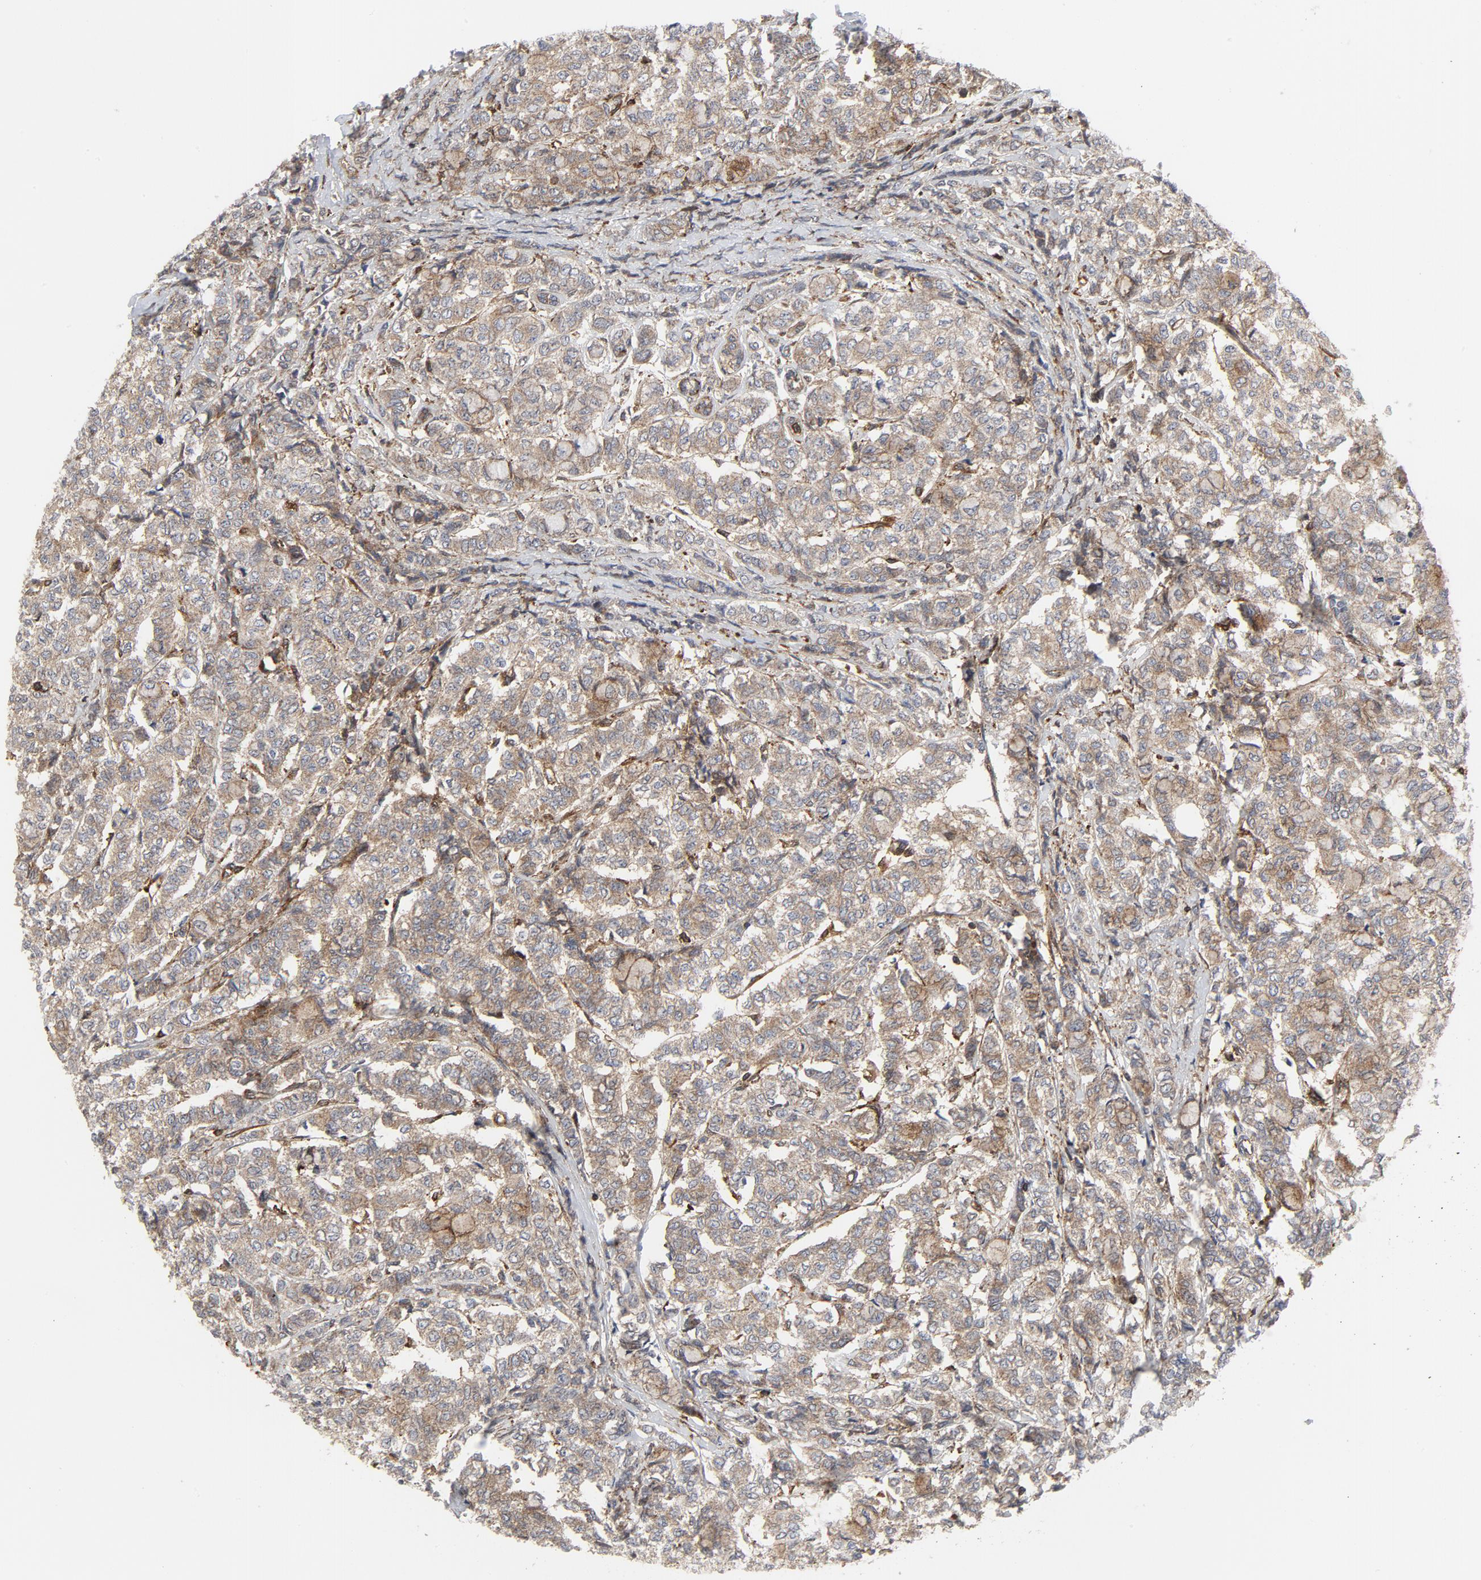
{"staining": {"intensity": "moderate", "quantity": ">75%", "location": "cytoplasmic/membranous"}, "tissue": "breast cancer", "cell_type": "Tumor cells", "image_type": "cancer", "snomed": [{"axis": "morphology", "description": "Lobular carcinoma"}, {"axis": "topography", "description": "Breast"}], "caption": "Human lobular carcinoma (breast) stained with a brown dye exhibits moderate cytoplasmic/membranous positive expression in approximately >75% of tumor cells.", "gene": "YES1", "patient": {"sex": "female", "age": 60}}